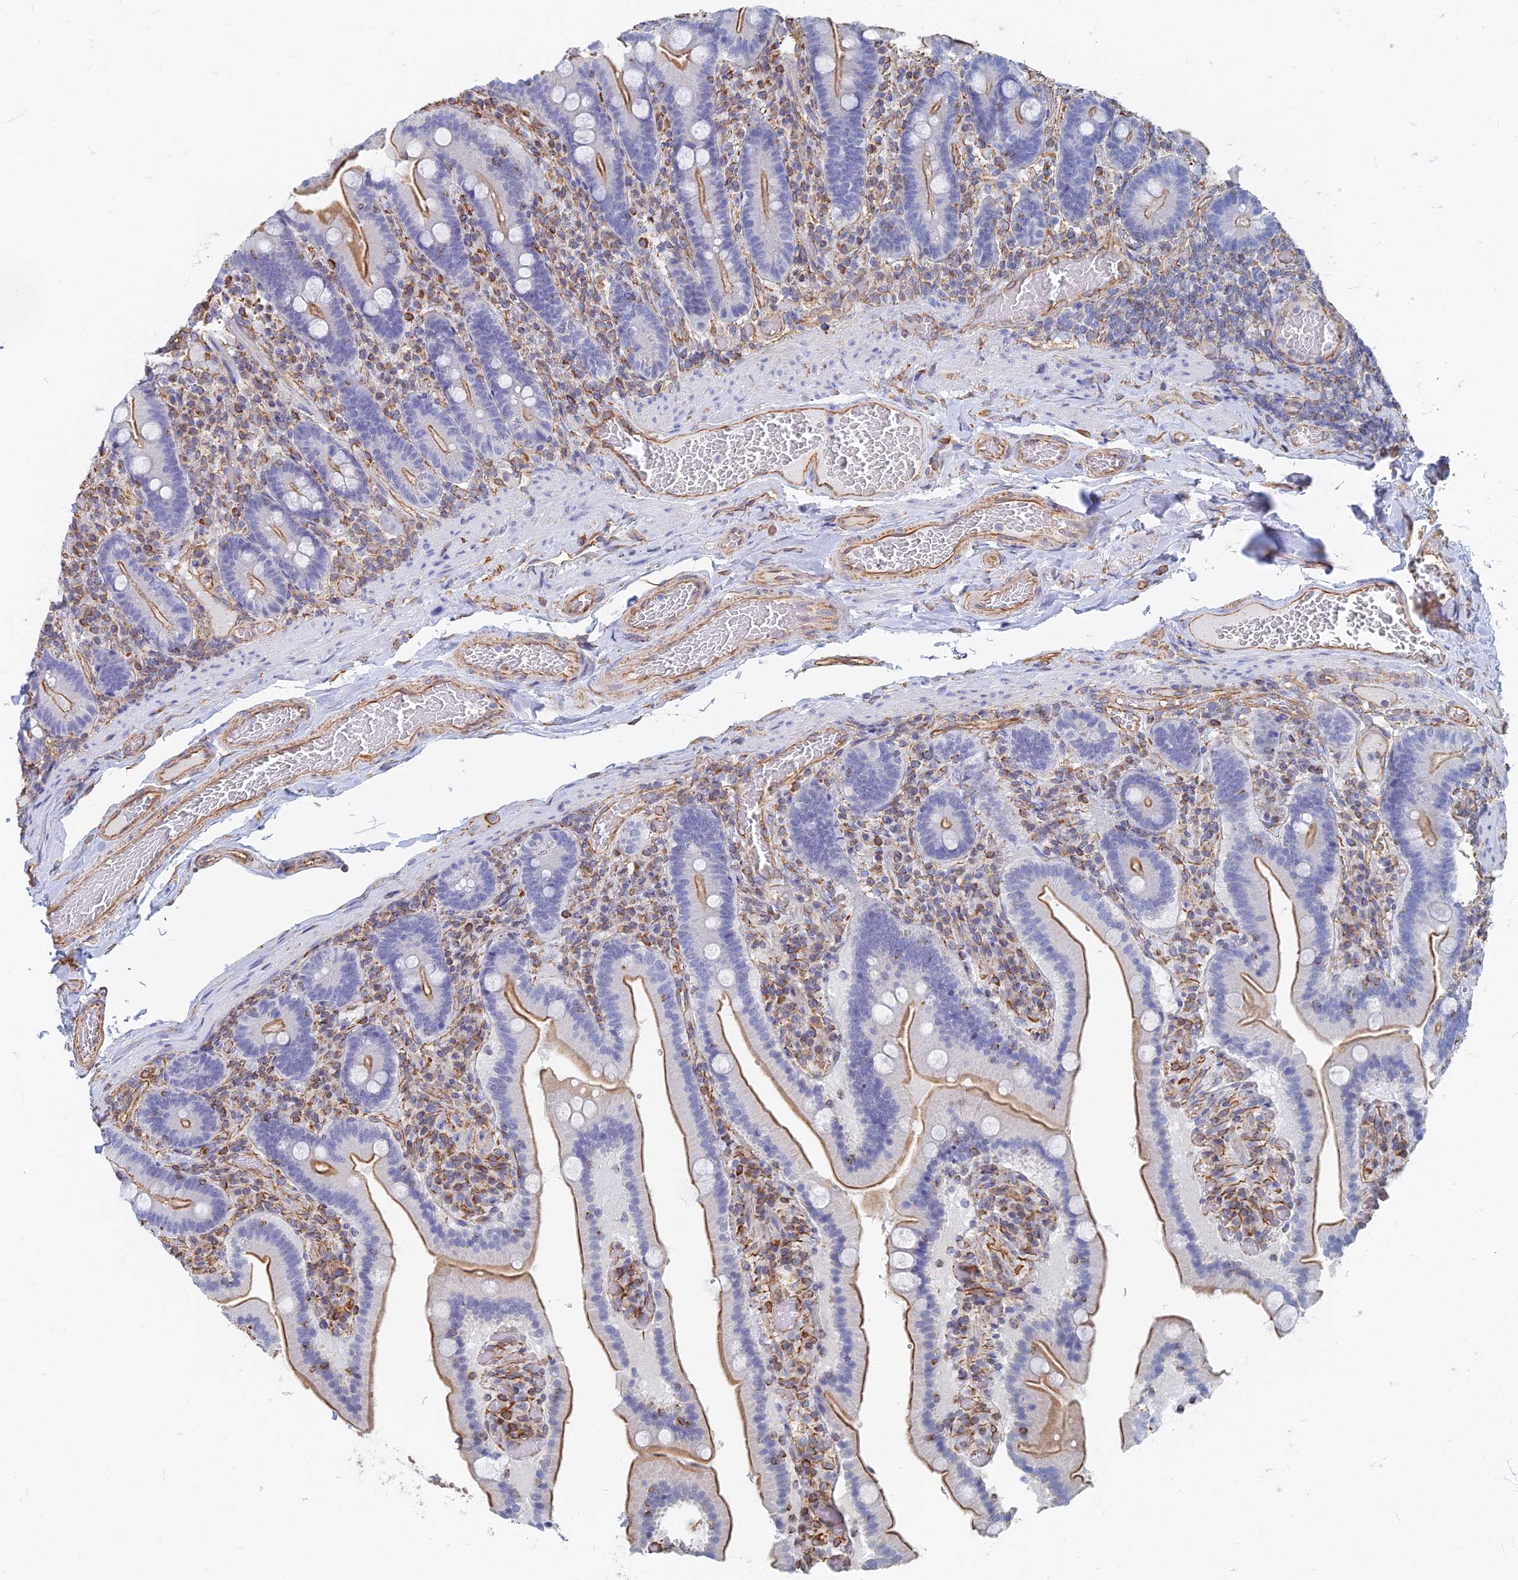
{"staining": {"intensity": "moderate", "quantity": "25%-75%", "location": "cytoplasmic/membranous"}, "tissue": "duodenum", "cell_type": "Glandular cells", "image_type": "normal", "snomed": [{"axis": "morphology", "description": "Normal tissue, NOS"}, {"axis": "topography", "description": "Duodenum"}], "caption": "The immunohistochemical stain highlights moderate cytoplasmic/membranous expression in glandular cells of unremarkable duodenum. (DAB IHC, brown staining for protein, blue staining for nuclei).", "gene": "RMC1", "patient": {"sex": "female", "age": 62}}